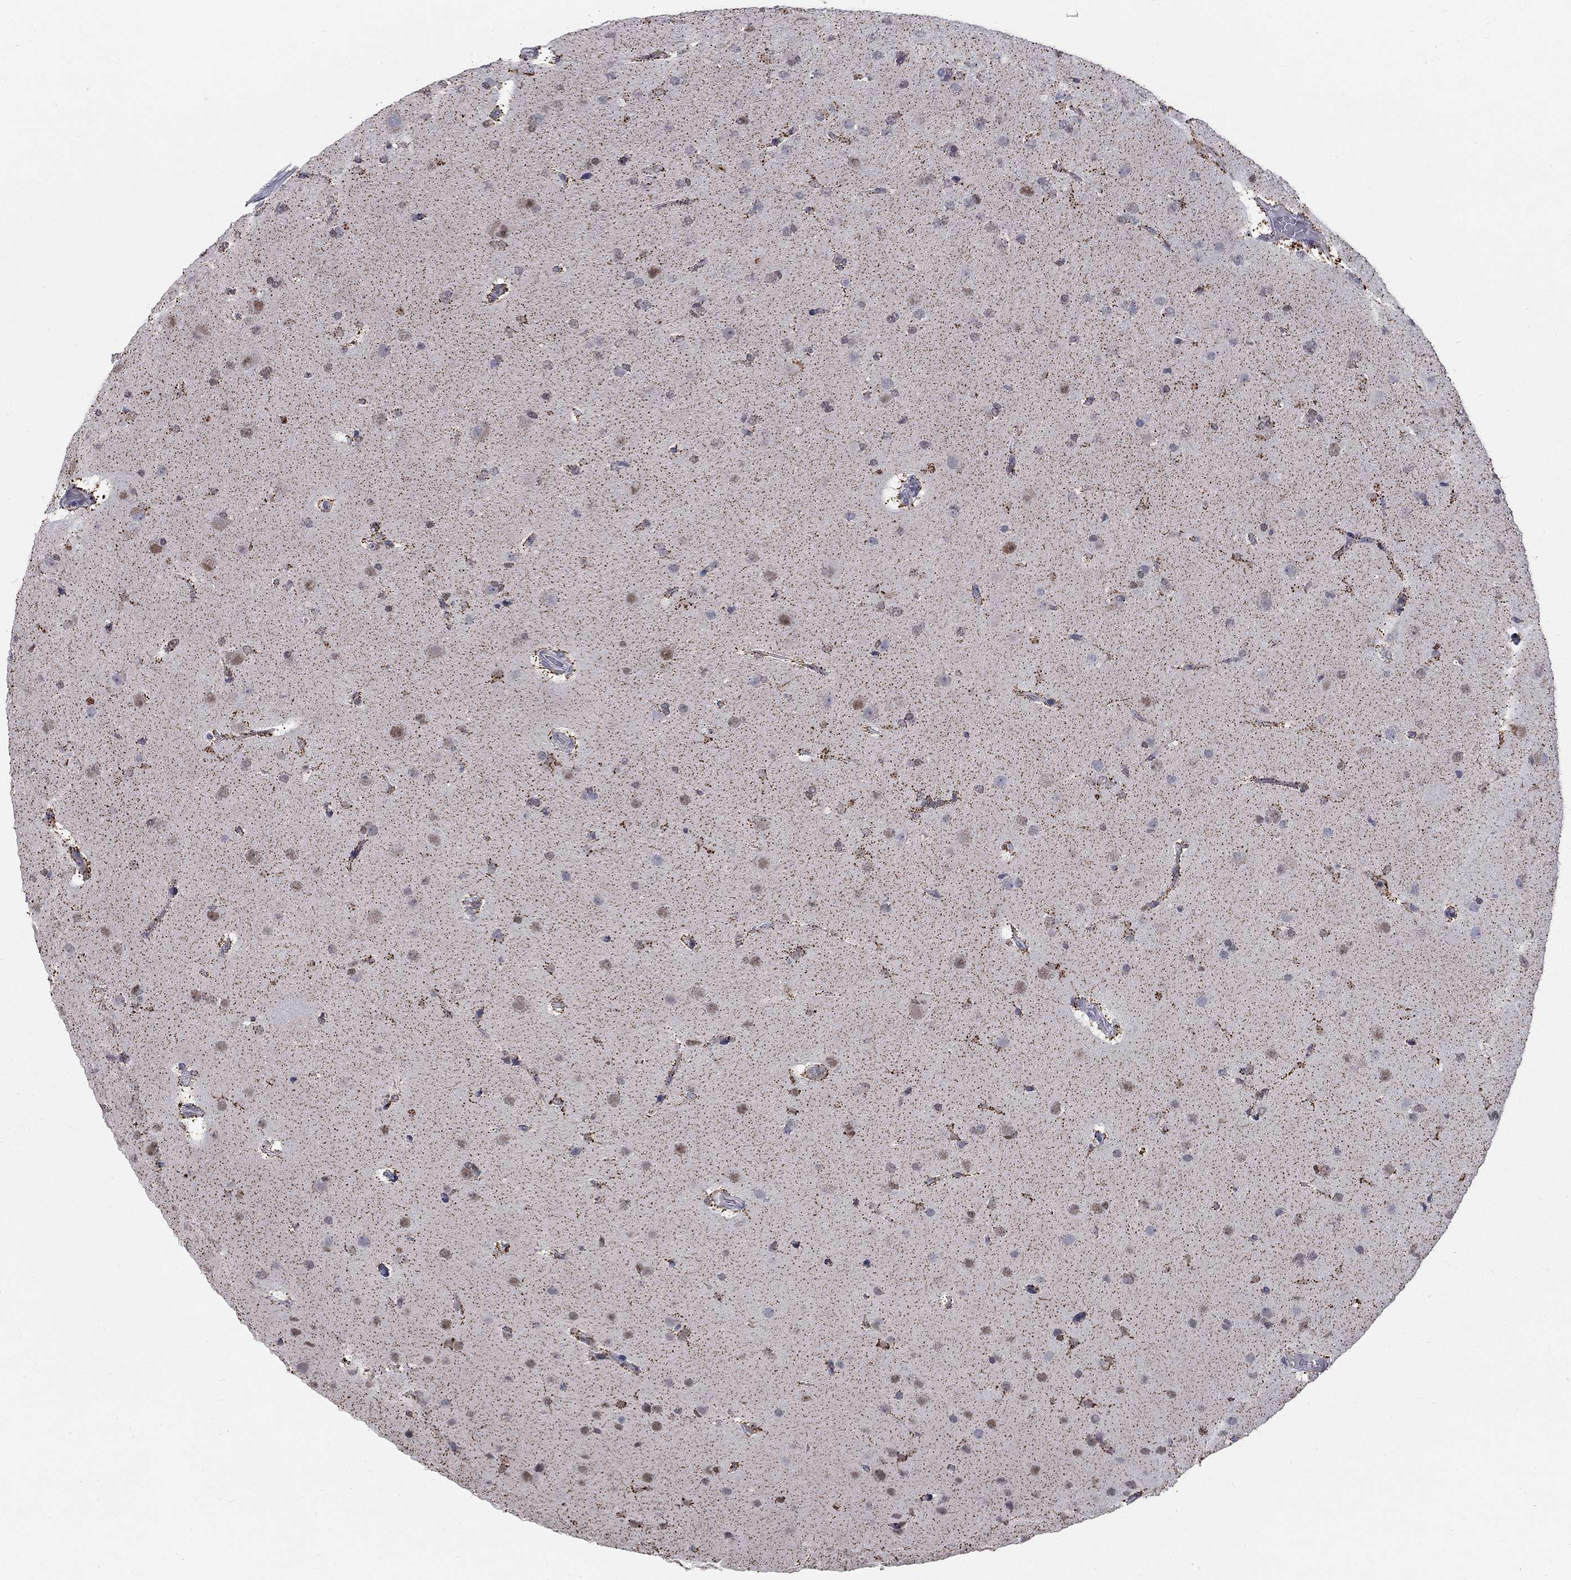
{"staining": {"intensity": "negative", "quantity": "none", "location": "none"}, "tissue": "glioma", "cell_type": "Tumor cells", "image_type": "cancer", "snomed": [{"axis": "morphology", "description": "Glioma, malignant, NOS"}, {"axis": "topography", "description": "Cerebral cortex"}], "caption": "A histopathology image of human glioma (malignant) is negative for staining in tumor cells.", "gene": "GCFC2", "patient": {"sex": "male", "age": 58}}